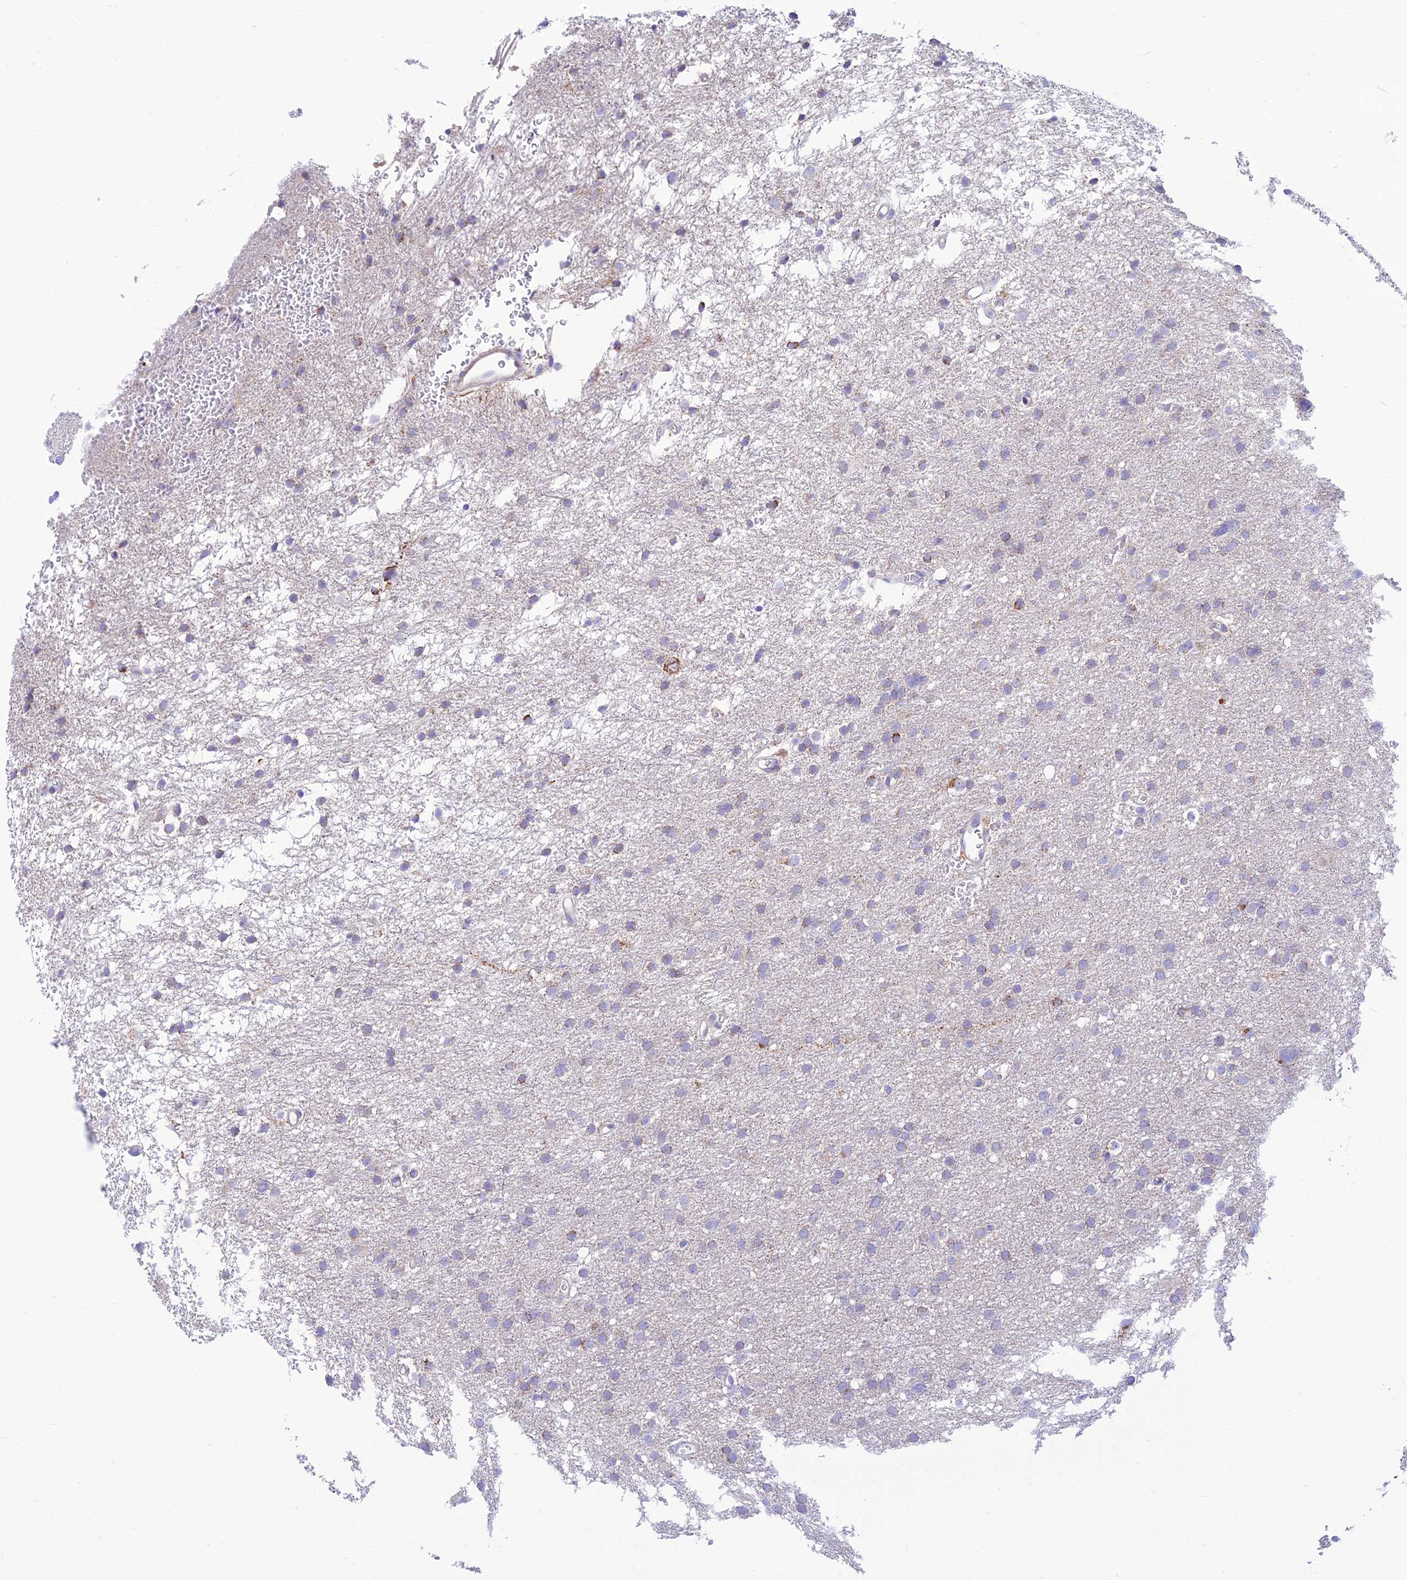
{"staining": {"intensity": "weak", "quantity": "<25%", "location": "cytoplasmic/membranous"}, "tissue": "glioma", "cell_type": "Tumor cells", "image_type": "cancer", "snomed": [{"axis": "morphology", "description": "Glioma, malignant, High grade"}, {"axis": "topography", "description": "Cerebral cortex"}], "caption": "There is no significant positivity in tumor cells of glioma.", "gene": "FAM186B", "patient": {"sex": "female", "age": 36}}